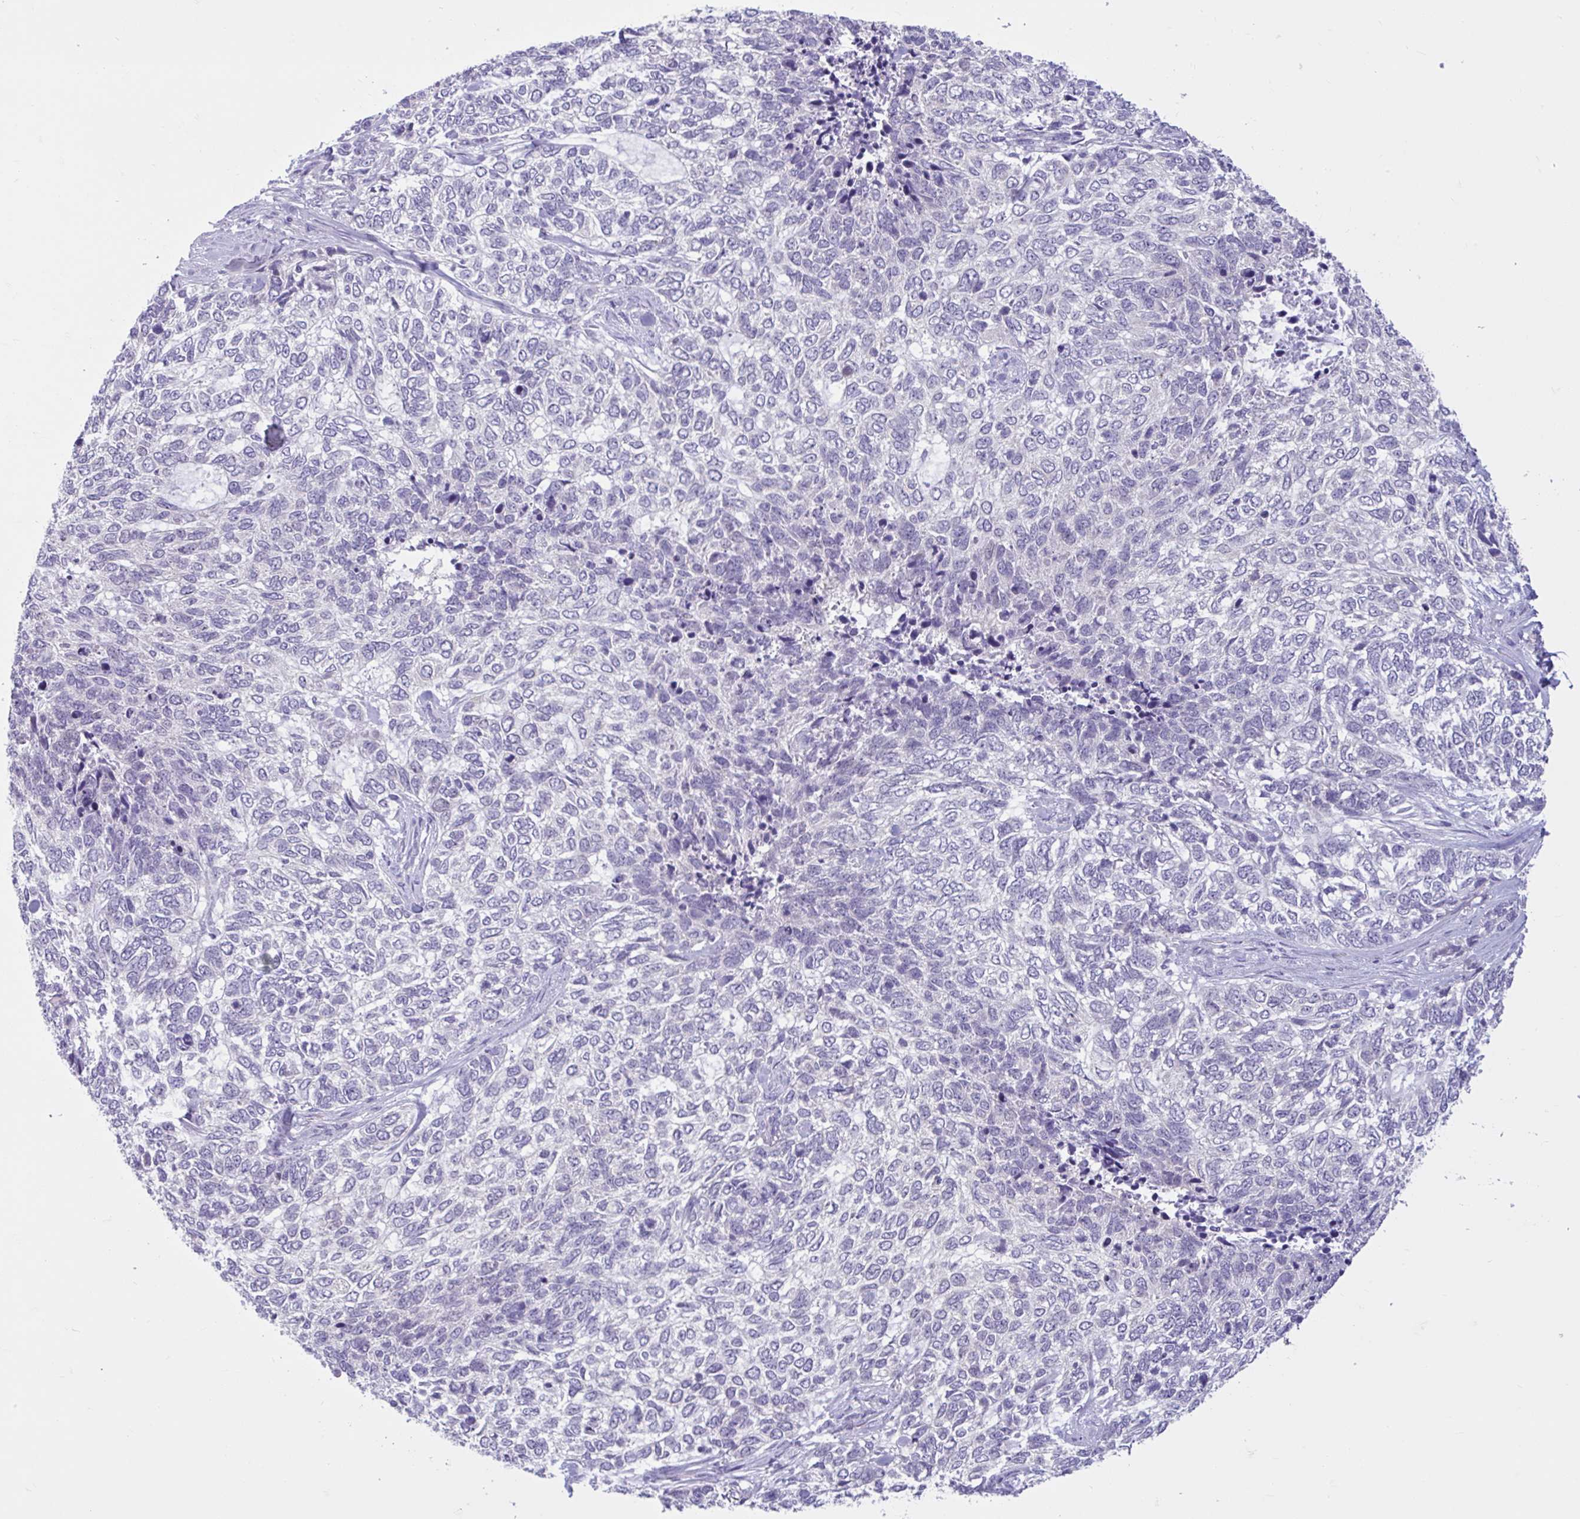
{"staining": {"intensity": "negative", "quantity": "none", "location": "none"}, "tissue": "skin cancer", "cell_type": "Tumor cells", "image_type": "cancer", "snomed": [{"axis": "morphology", "description": "Basal cell carcinoma"}, {"axis": "topography", "description": "Skin"}], "caption": "An immunohistochemistry (IHC) histopathology image of skin basal cell carcinoma is shown. There is no staining in tumor cells of skin basal cell carcinoma.", "gene": "FAM153A", "patient": {"sex": "female", "age": 65}}